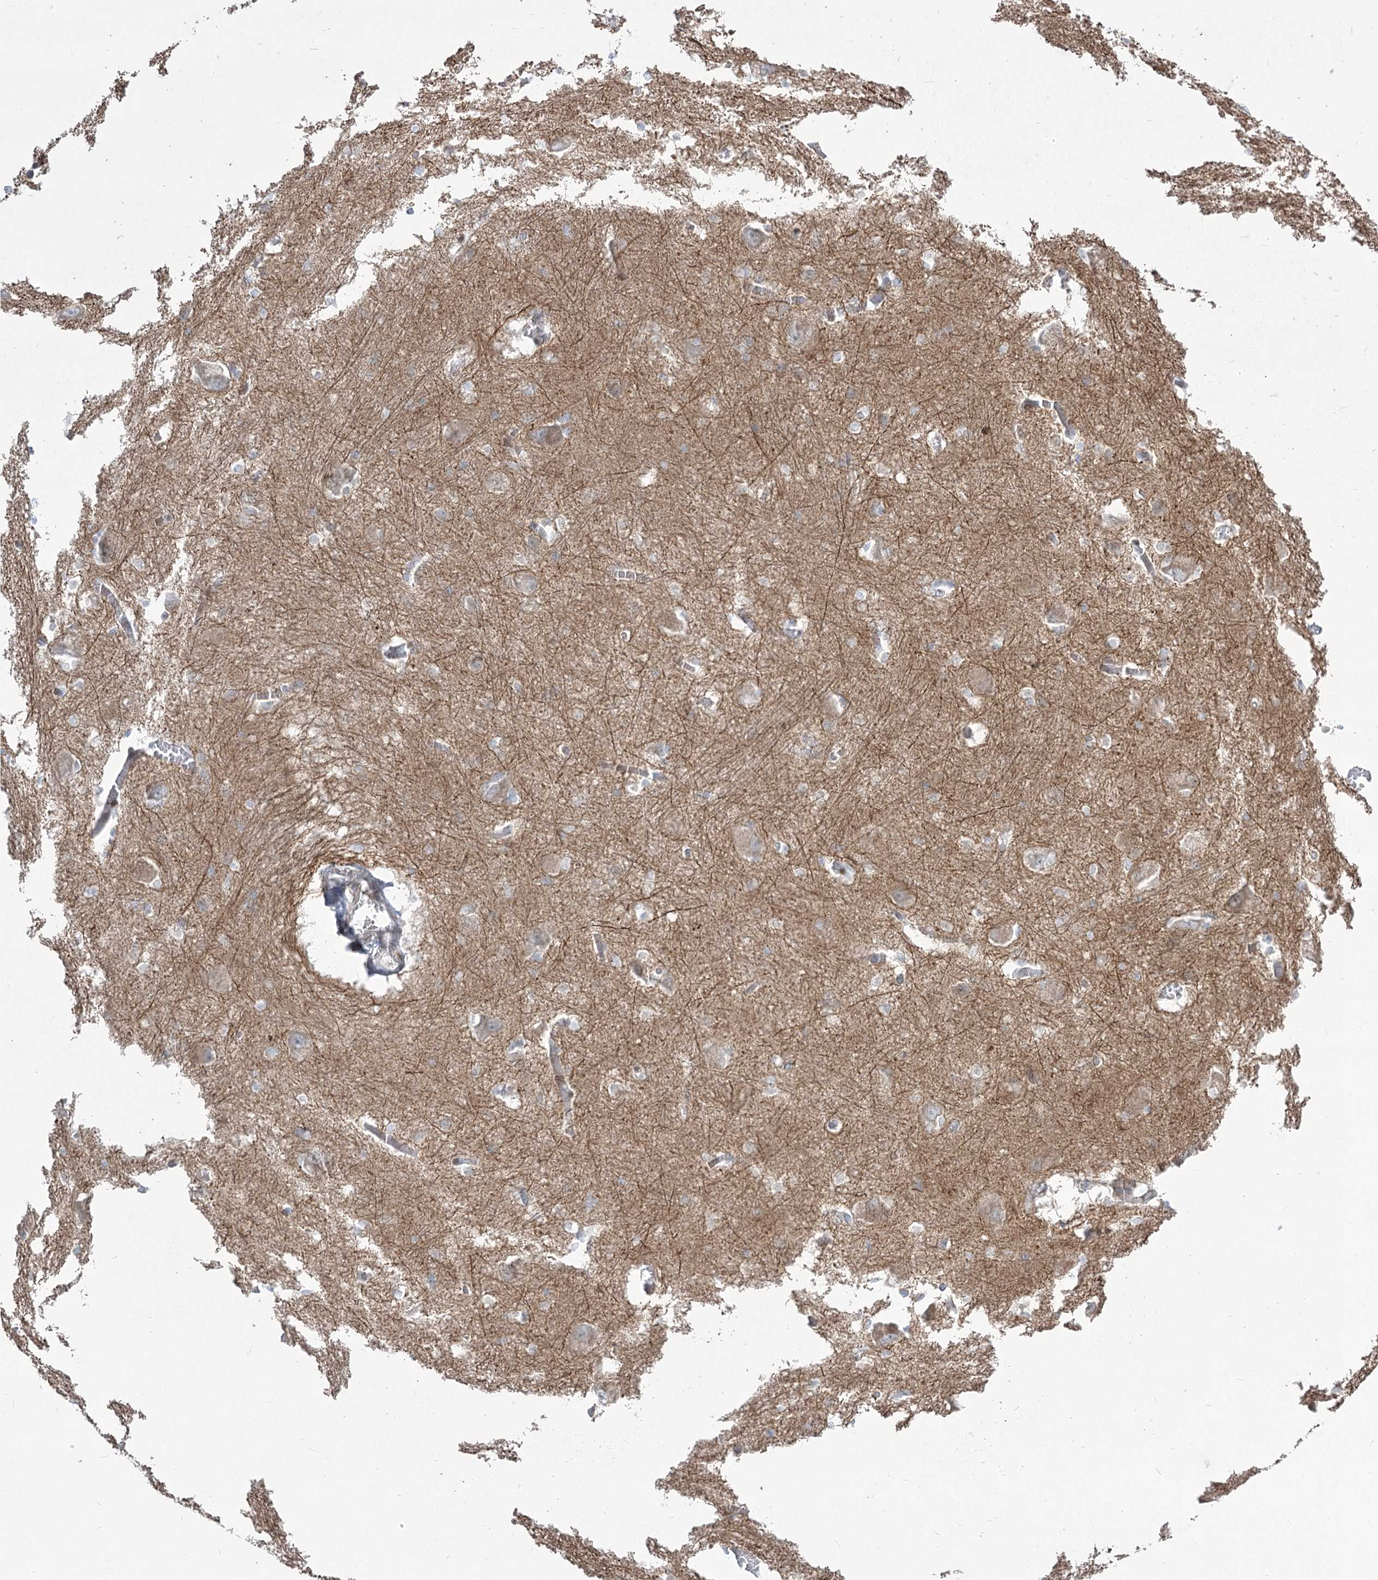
{"staining": {"intensity": "negative", "quantity": "none", "location": "none"}, "tissue": "caudate", "cell_type": "Glial cells", "image_type": "normal", "snomed": [{"axis": "morphology", "description": "Normal tissue, NOS"}, {"axis": "topography", "description": "Lateral ventricle wall"}], "caption": "This is an immunohistochemistry (IHC) histopathology image of normal caudate. There is no expression in glial cells.", "gene": "CEP164", "patient": {"sex": "male", "age": 37}}